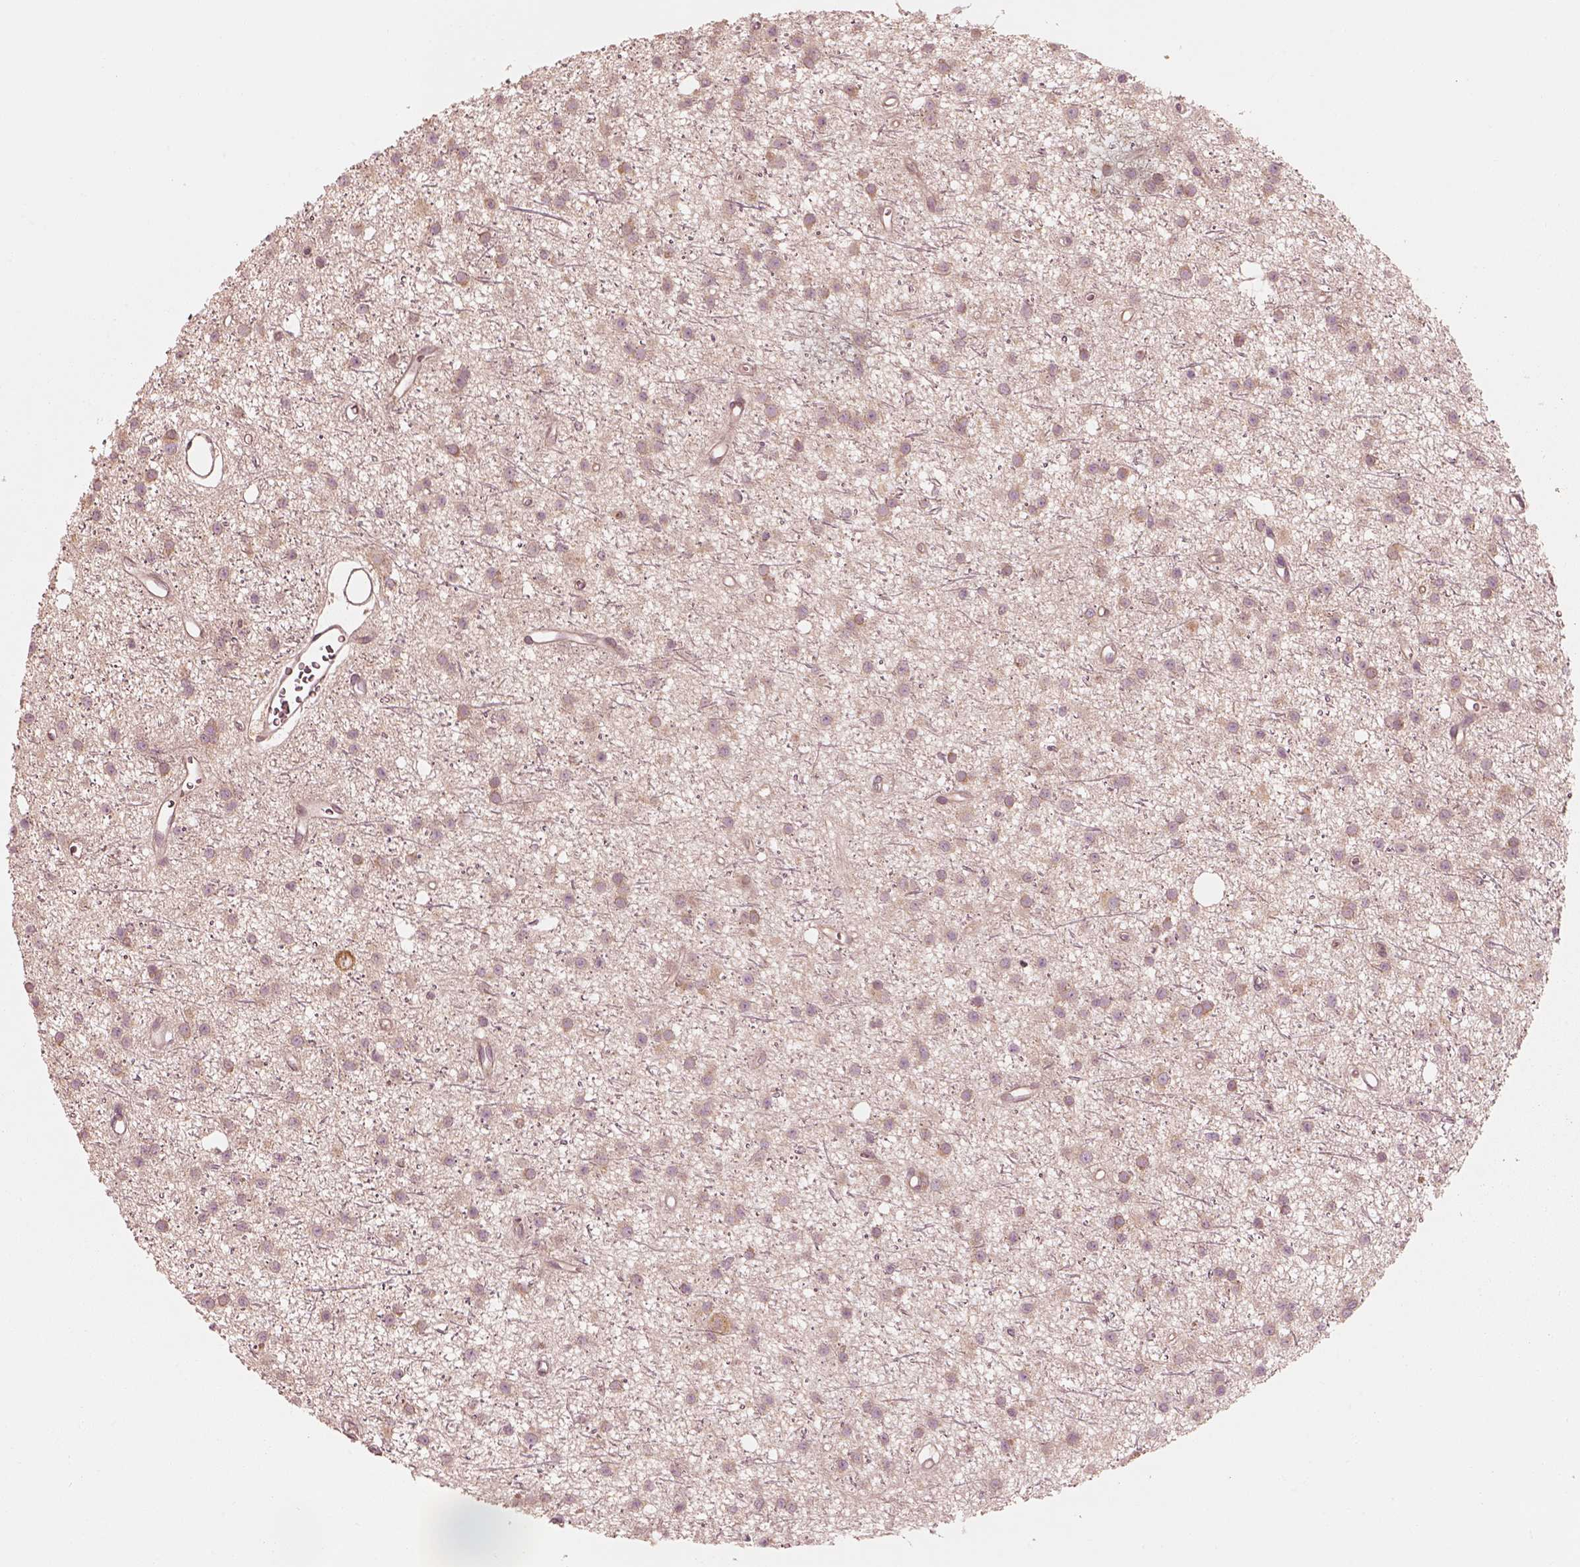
{"staining": {"intensity": "moderate", "quantity": ">75%", "location": "cytoplasmic/membranous"}, "tissue": "glioma", "cell_type": "Tumor cells", "image_type": "cancer", "snomed": [{"axis": "morphology", "description": "Glioma, malignant, Low grade"}, {"axis": "topography", "description": "Brain"}], "caption": "A histopathology image of low-grade glioma (malignant) stained for a protein shows moderate cytoplasmic/membranous brown staining in tumor cells. The staining was performed using DAB, with brown indicating positive protein expression. Nuclei are stained blue with hematoxylin.", "gene": "CNOT2", "patient": {"sex": "male", "age": 27}}